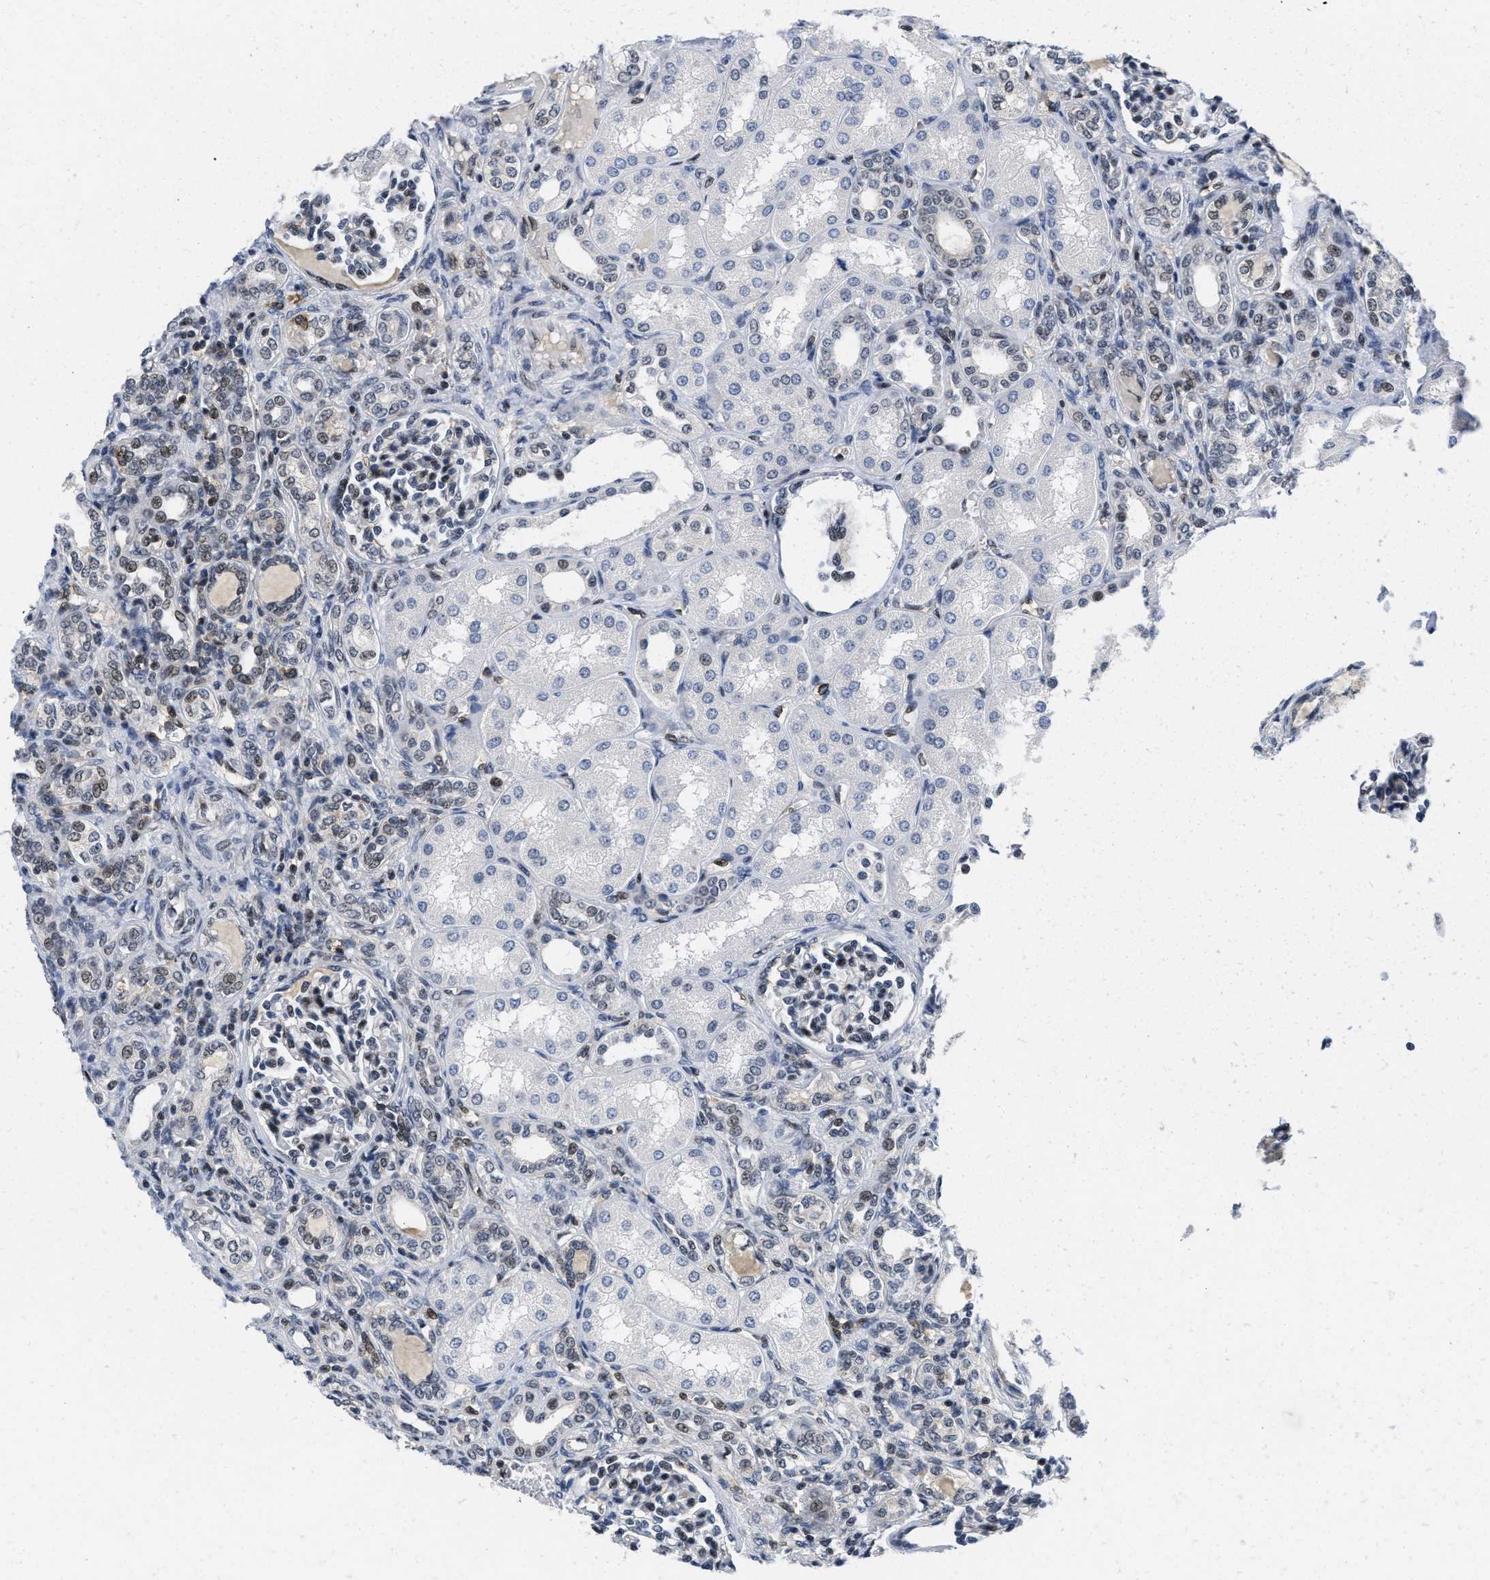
{"staining": {"intensity": "moderate", "quantity": "<25%", "location": "nuclear"}, "tissue": "kidney", "cell_type": "Cells in glomeruli", "image_type": "normal", "snomed": [{"axis": "morphology", "description": "Normal tissue, NOS"}, {"axis": "topography", "description": "Kidney"}], "caption": "Moderate nuclear staining for a protein is identified in about <25% of cells in glomeruli of benign kidney using immunohistochemistry (IHC).", "gene": "HIF1A", "patient": {"sex": "male", "age": 7}}